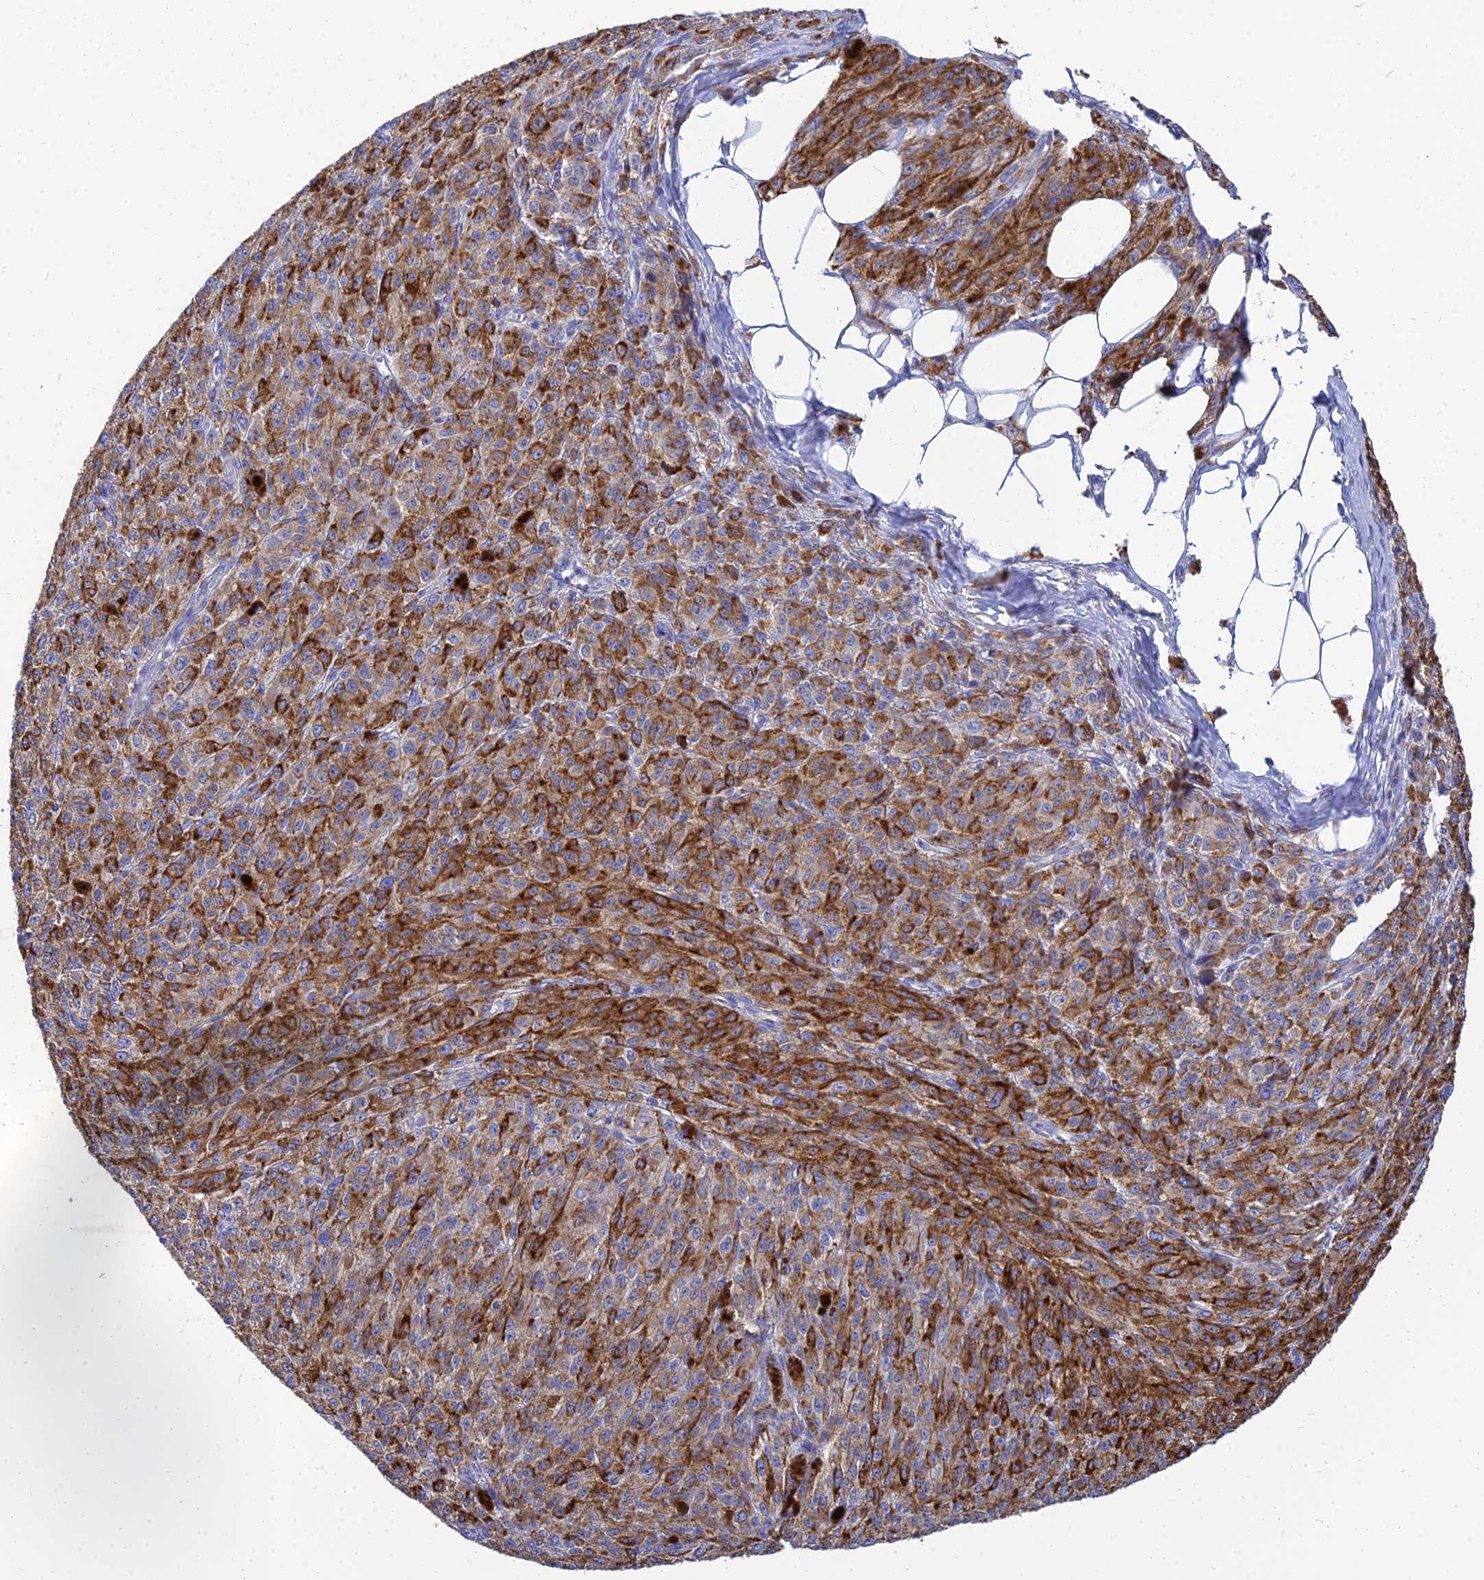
{"staining": {"intensity": "moderate", "quantity": ">75%", "location": "cytoplasmic/membranous"}, "tissue": "melanoma", "cell_type": "Tumor cells", "image_type": "cancer", "snomed": [{"axis": "morphology", "description": "Malignant melanoma, NOS"}, {"axis": "topography", "description": "Skin"}], "caption": "An immunohistochemistry (IHC) photomicrograph of neoplastic tissue is shown. Protein staining in brown highlights moderate cytoplasmic/membranous positivity in melanoma within tumor cells.", "gene": "NPY", "patient": {"sex": "female", "age": 52}}